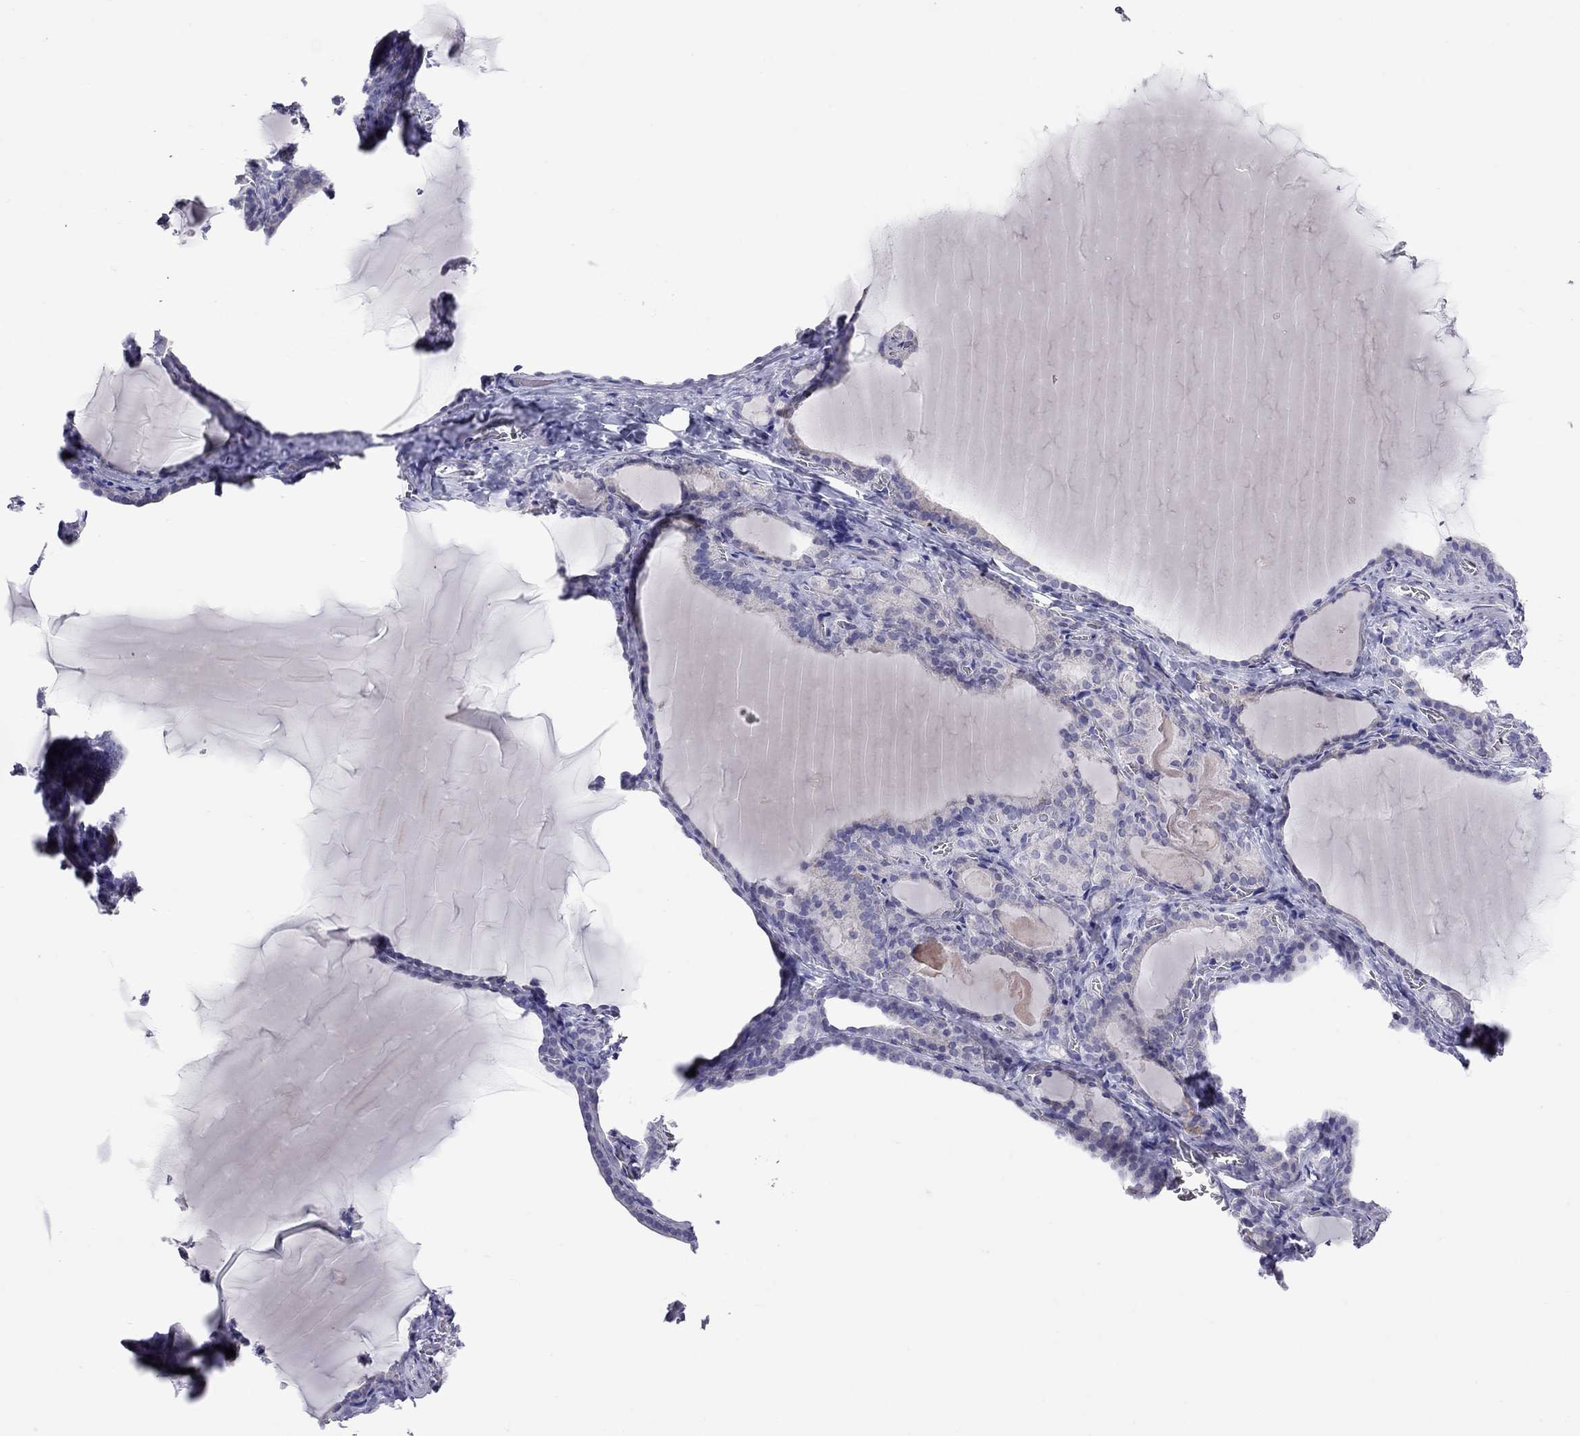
{"staining": {"intensity": "negative", "quantity": "none", "location": "none"}, "tissue": "thyroid gland", "cell_type": "Glandular cells", "image_type": "normal", "snomed": [{"axis": "morphology", "description": "Normal tissue, NOS"}, {"axis": "morphology", "description": "Hyperplasia, NOS"}, {"axis": "topography", "description": "Thyroid gland"}], "caption": "A photomicrograph of human thyroid gland is negative for staining in glandular cells. (DAB immunohistochemistry visualized using brightfield microscopy, high magnification).", "gene": "MUC16", "patient": {"sex": "female", "age": 27}}